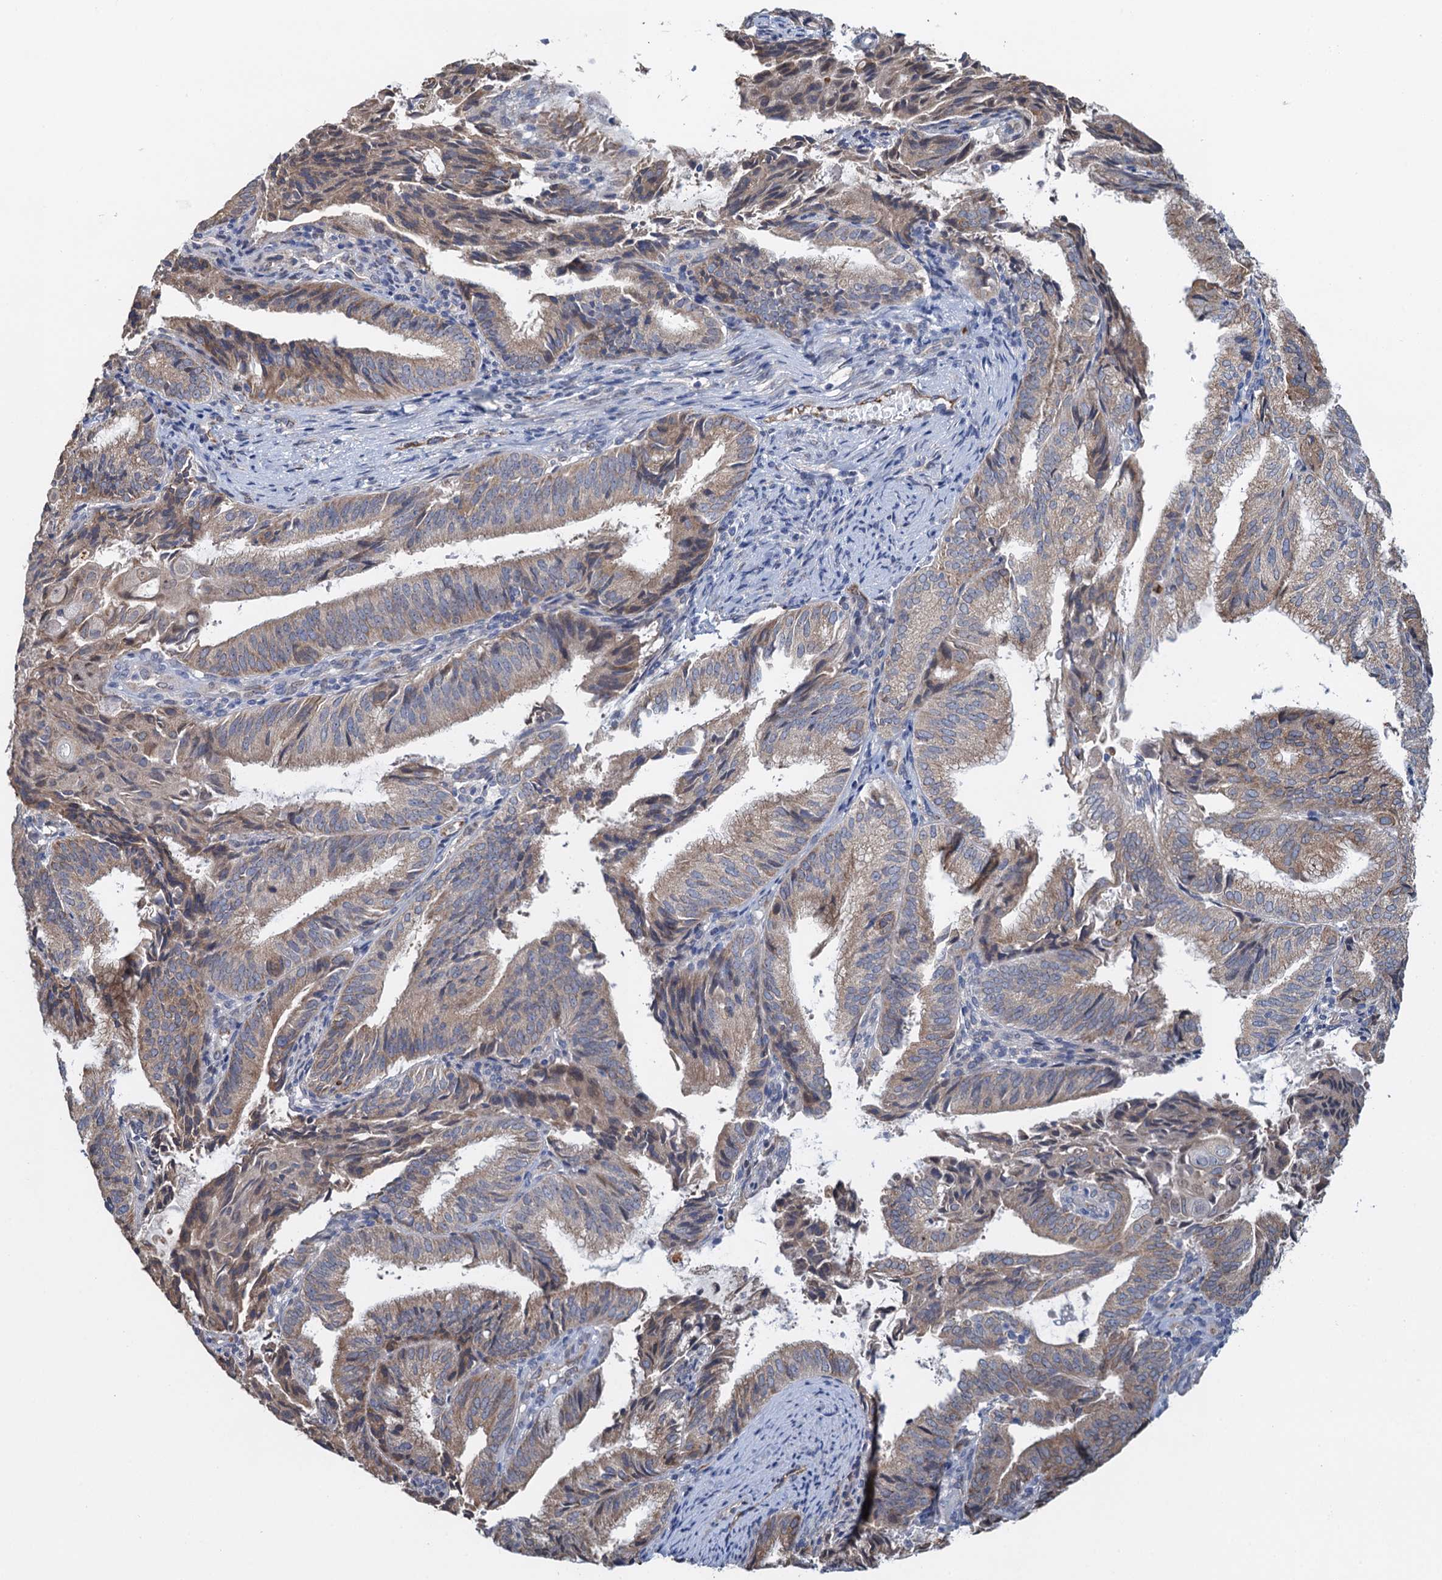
{"staining": {"intensity": "weak", "quantity": "25%-75%", "location": "cytoplasmic/membranous,nuclear"}, "tissue": "endometrial cancer", "cell_type": "Tumor cells", "image_type": "cancer", "snomed": [{"axis": "morphology", "description": "Adenocarcinoma, NOS"}, {"axis": "topography", "description": "Endometrium"}], "caption": "Adenocarcinoma (endometrial) tissue shows weak cytoplasmic/membranous and nuclear positivity in about 25%-75% of tumor cells, visualized by immunohistochemistry.", "gene": "EVX2", "patient": {"sex": "female", "age": 49}}